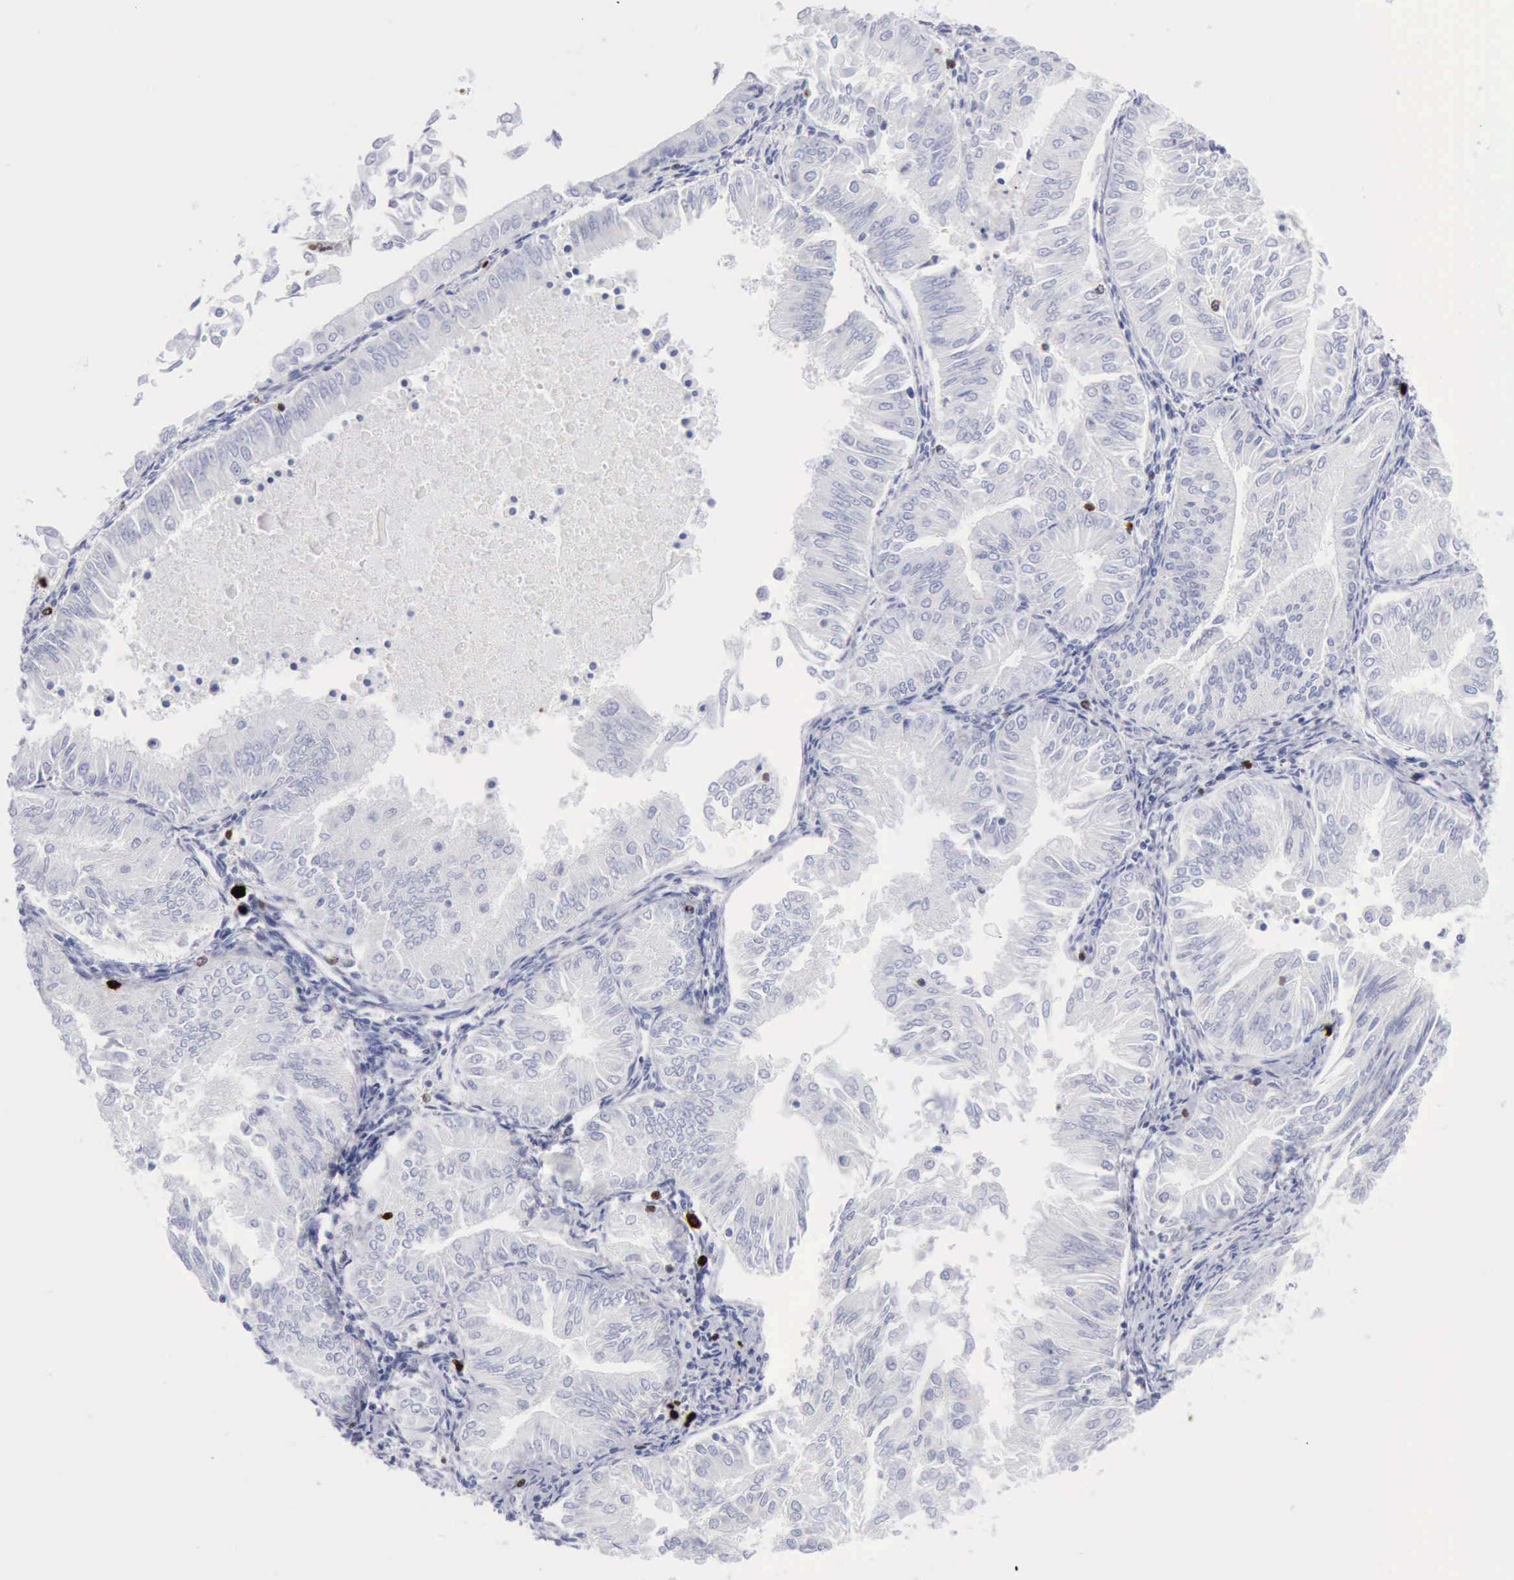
{"staining": {"intensity": "negative", "quantity": "none", "location": "none"}, "tissue": "endometrial cancer", "cell_type": "Tumor cells", "image_type": "cancer", "snomed": [{"axis": "morphology", "description": "Adenocarcinoma, NOS"}, {"axis": "topography", "description": "Endometrium"}], "caption": "The IHC histopathology image has no significant staining in tumor cells of endometrial adenocarcinoma tissue.", "gene": "GZMB", "patient": {"sex": "female", "age": 53}}